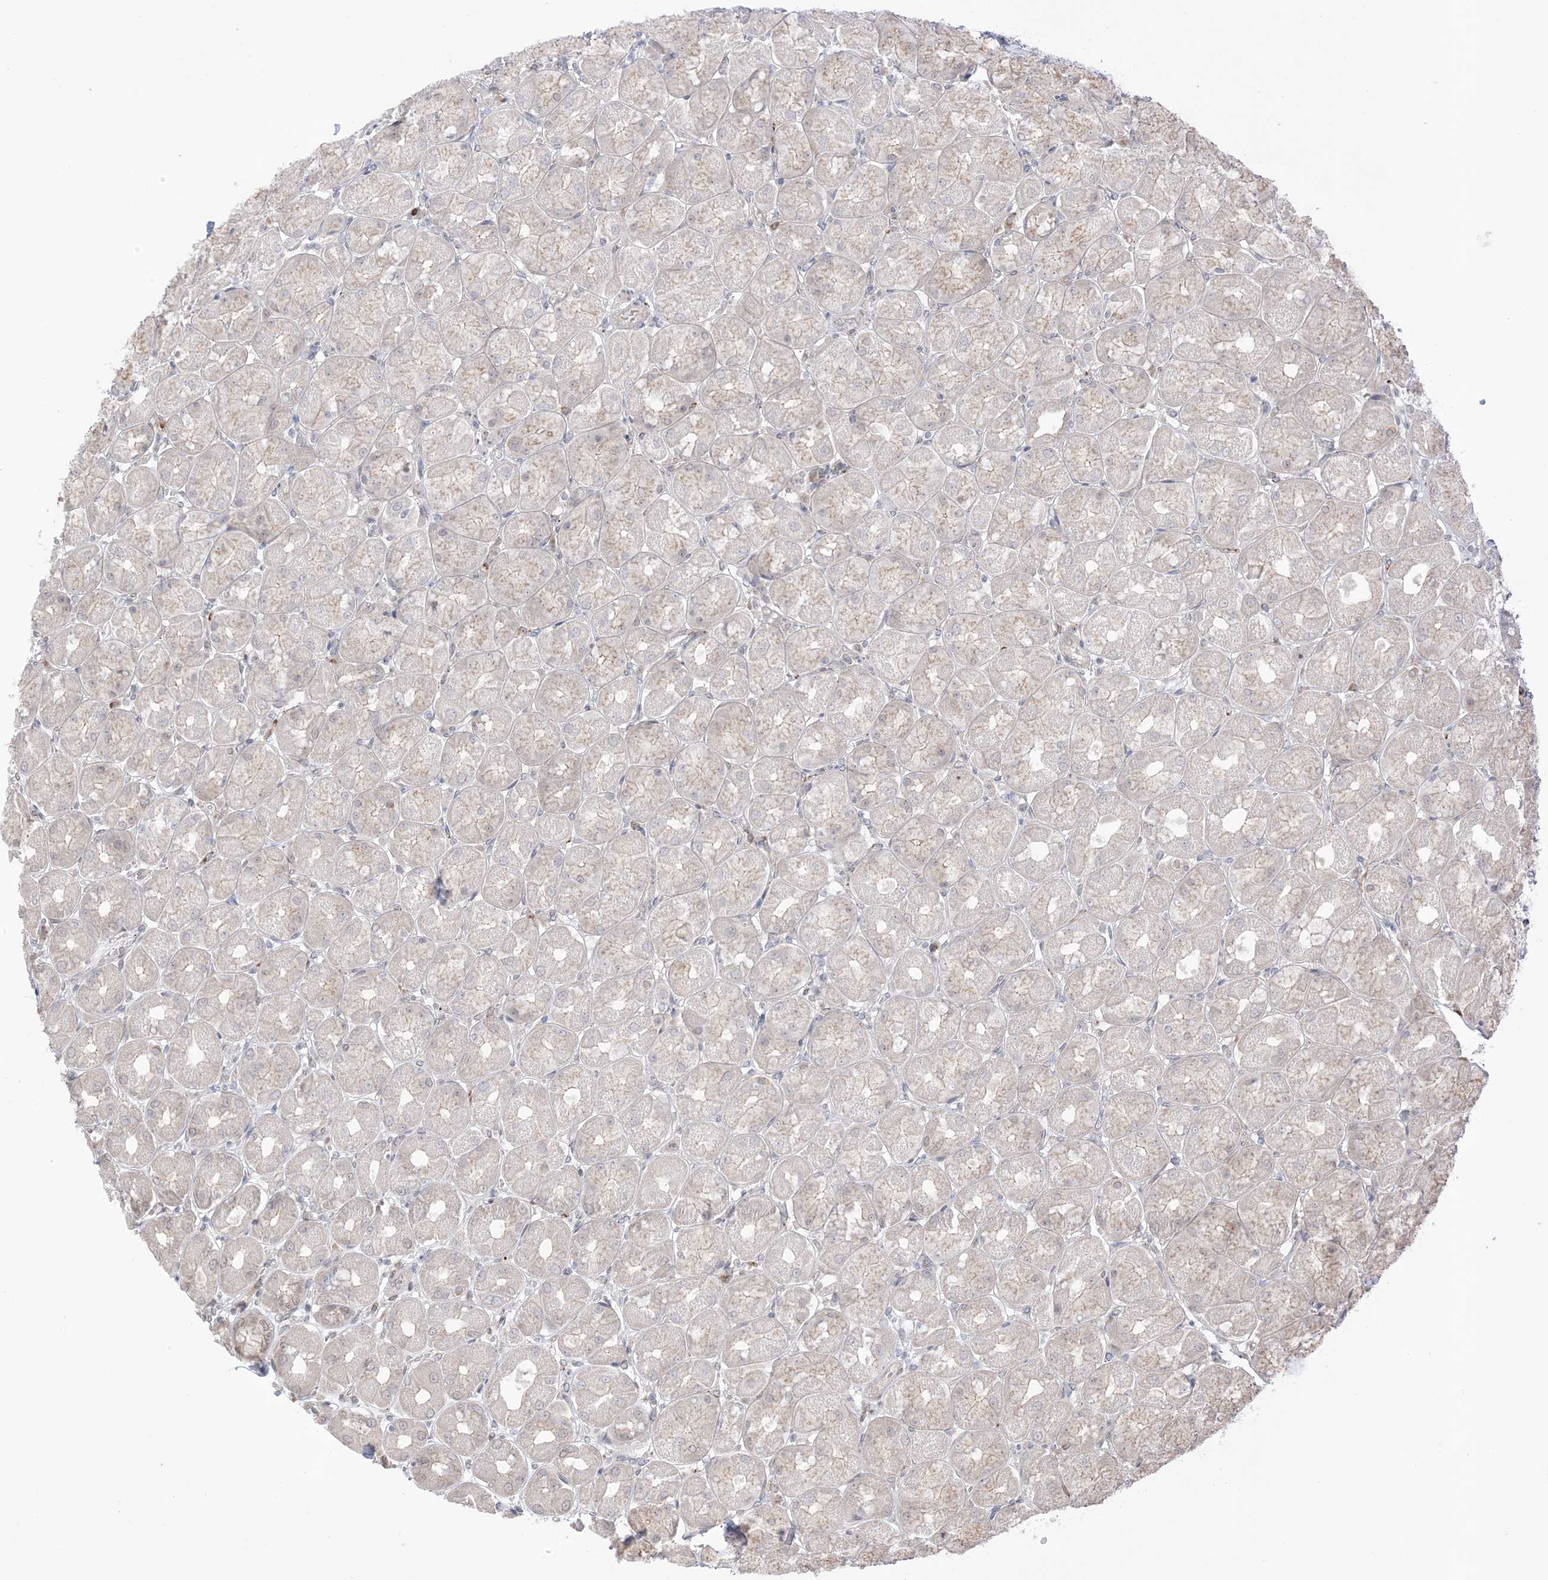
{"staining": {"intensity": "strong", "quantity": "<25%", "location": "cytoplasmic/membranous,nuclear"}, "tissue": "stomach", "cell_type": "Glandular cells", "image_type": "normal", "snomed": [{"axis": "morphology", "description": "Normal tissue, NOS"}, {"axis": "topography", "description": "Stomach, upper"}], "caption": "Immunohistochemical staining of normal stomach demonstrates medium levels of strong cytoplasmic/membranous,nuclear staining in about <25% of glandular cells. The protein of interest is shown in brown color, while the nuclei are stained blue.", "gene": "UBE2E2", "patient": {"sex": "female", "age": 56}}